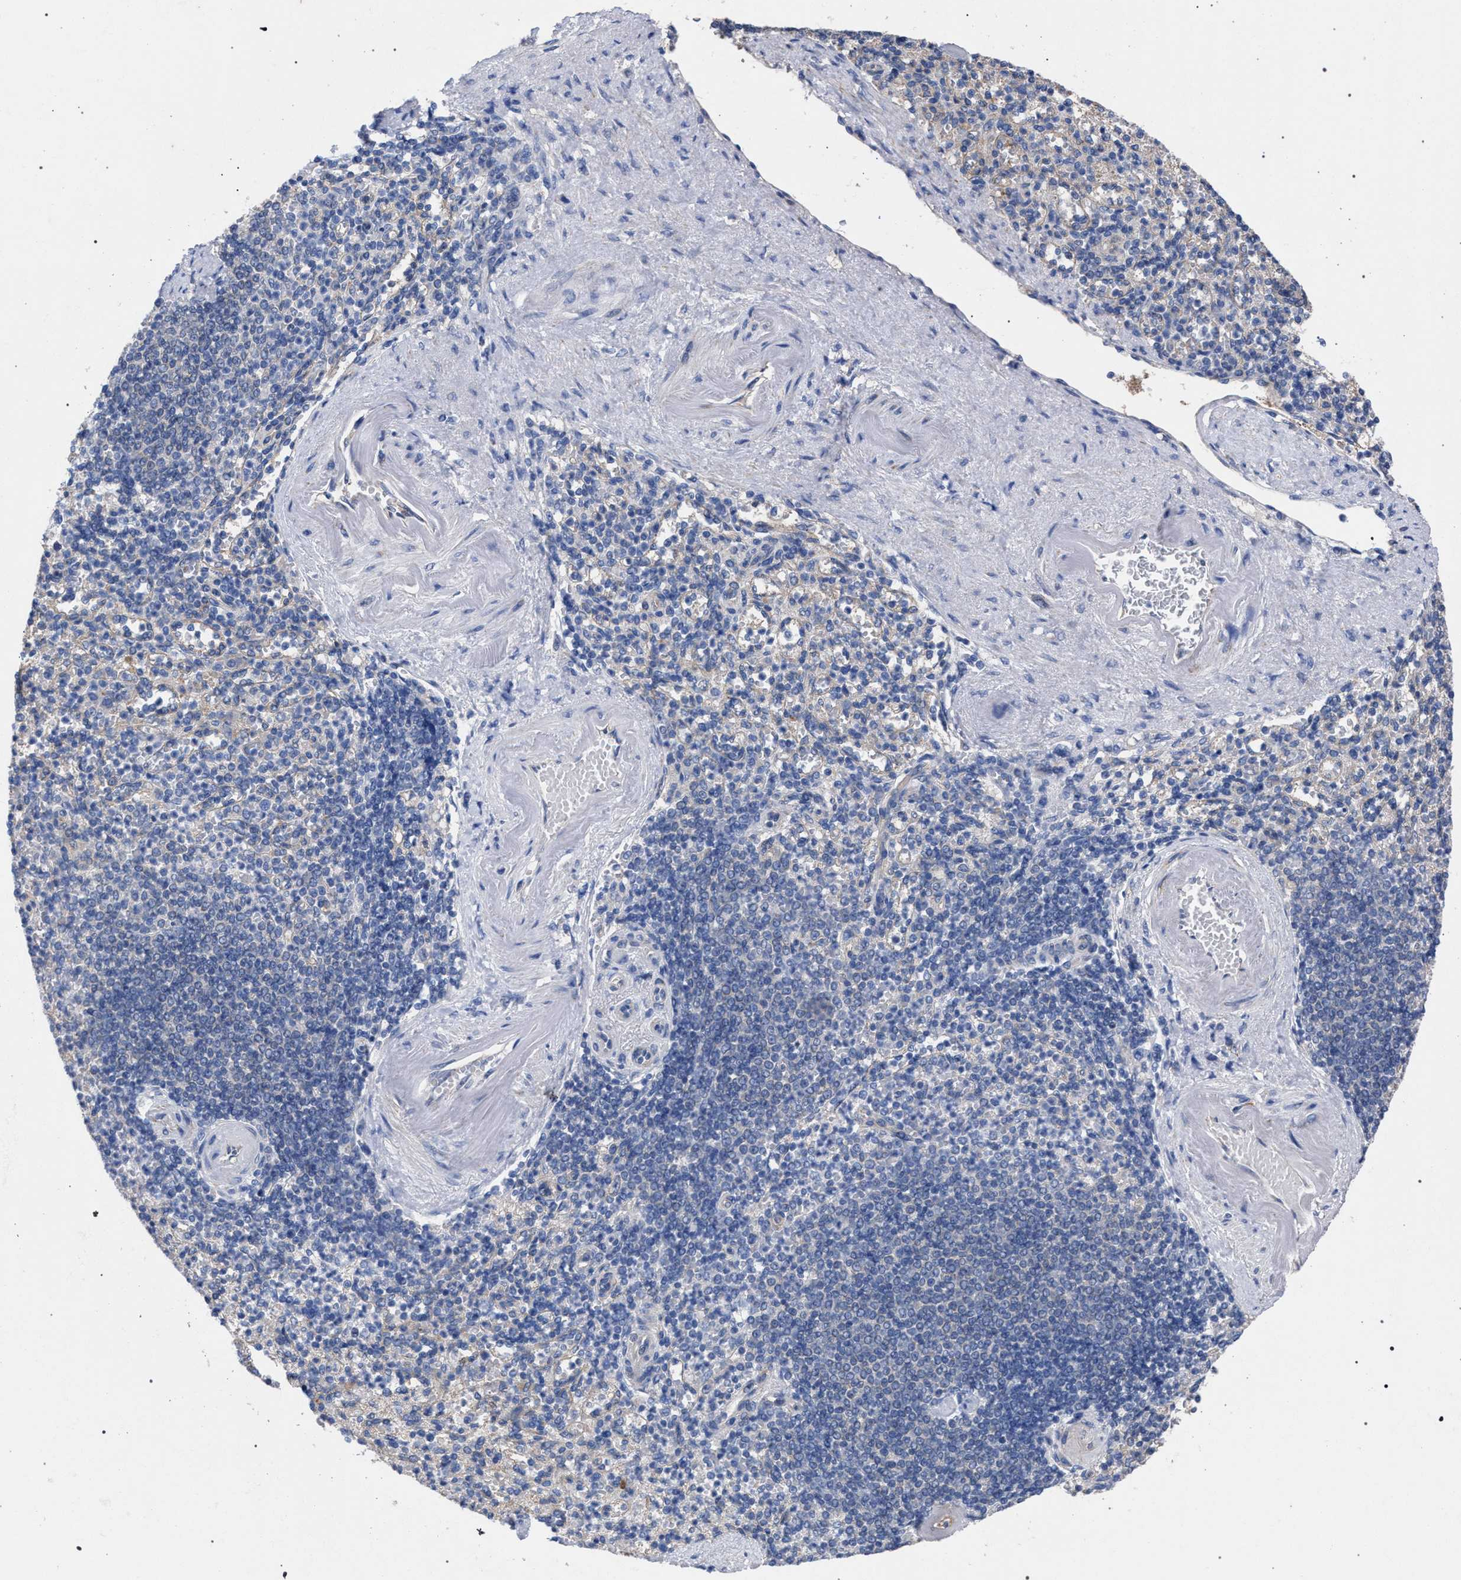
{"staining": {"intensity": "negative", "quantity": "none", "location": "none"}, "tissue": "spleen", "cell_type": "Cells in red pulp", "image_type": "normal", "snomed": [{"axis": "morphology", "description": "Normal tissue, NOS"}, {"axis": "topography", "description": "Spleen"}], "caption": "This is an immunohistochemistry (IHC) micrograph of normal human spleen. There is no positivity in cells in red pulp.", "gene": "GMPR", "patient": {"sex": "female", "age": 74}}